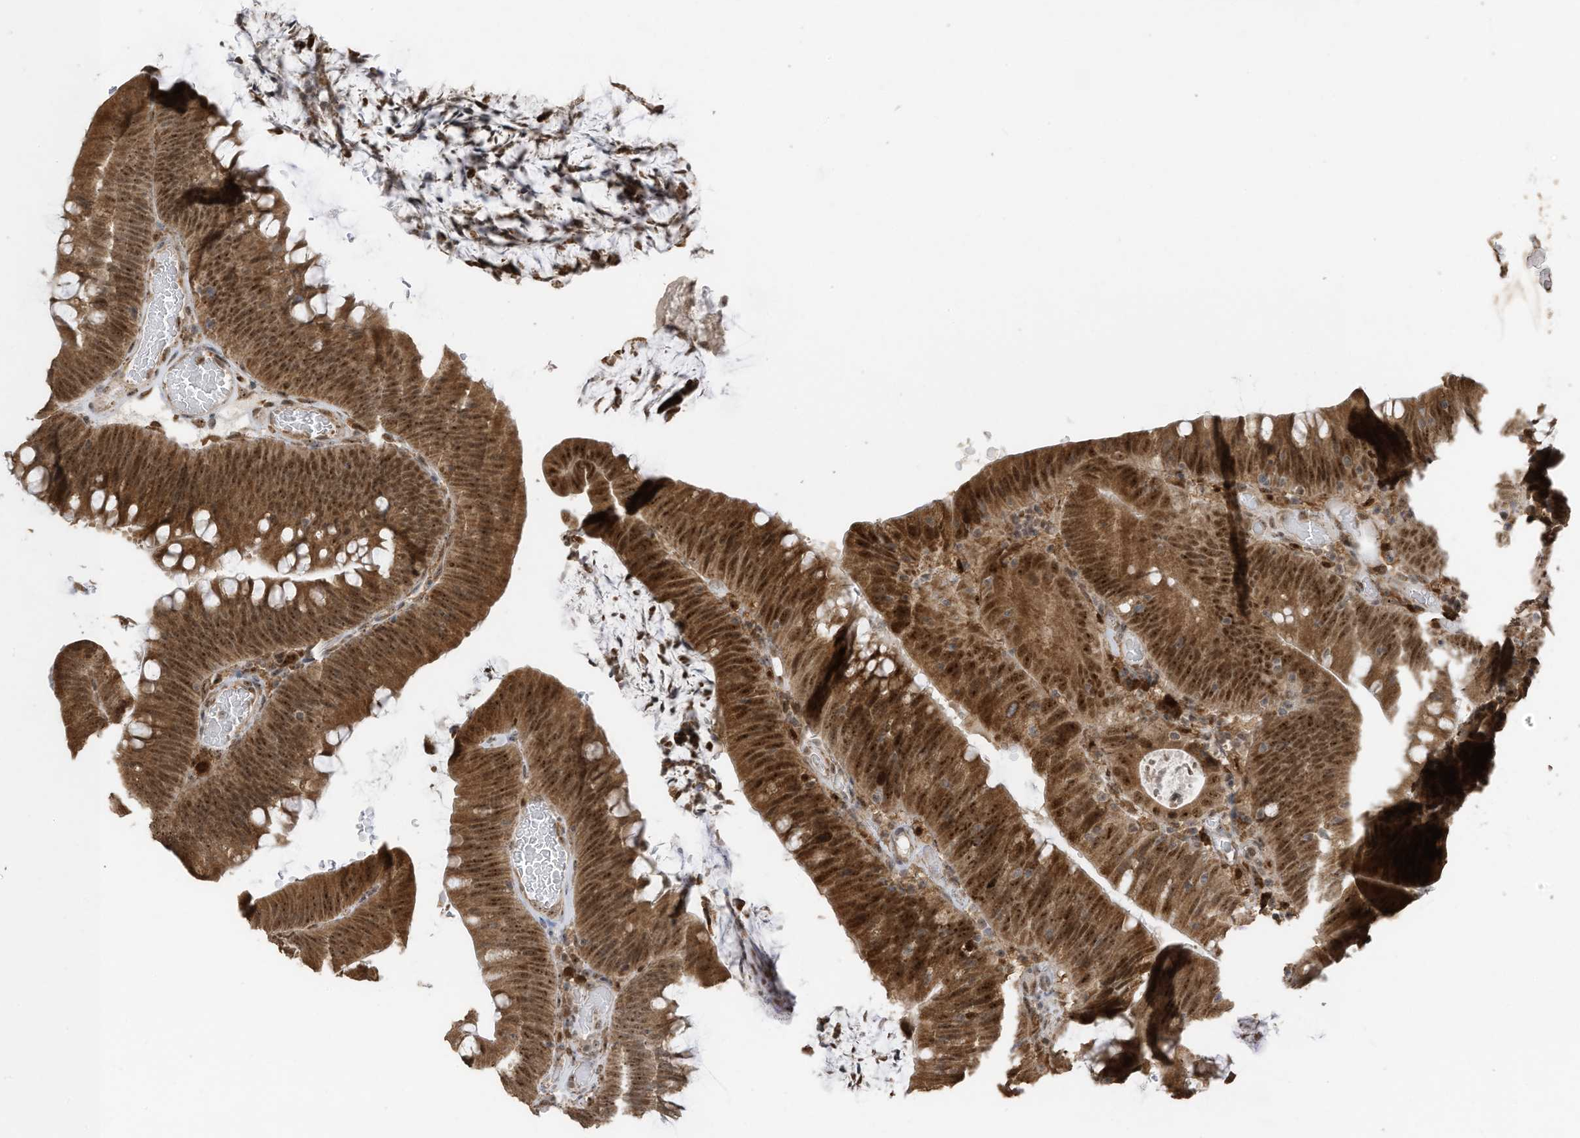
{"staining": {"intensity": "strong", "quantity": ">75%", "location": "cytoplasmic/membranous,nuclear"}, "tissue": "colorectal cancer", "cell_type": "Tumor cells", "image_type": "cancer", "snomed": [{"axis": "morphology", "description": "Normal tissue, NOS"}, {"axis": "topography", "description": "Colon"}], "caption": "Colorectal cancer stained with immunohistochemistry displays strong cytoplasmic/membranous and nuclear expression in about >75% of tumor cells.", "gene": "ERLEC1", "patient": {"sex": "female", "age": 82}}